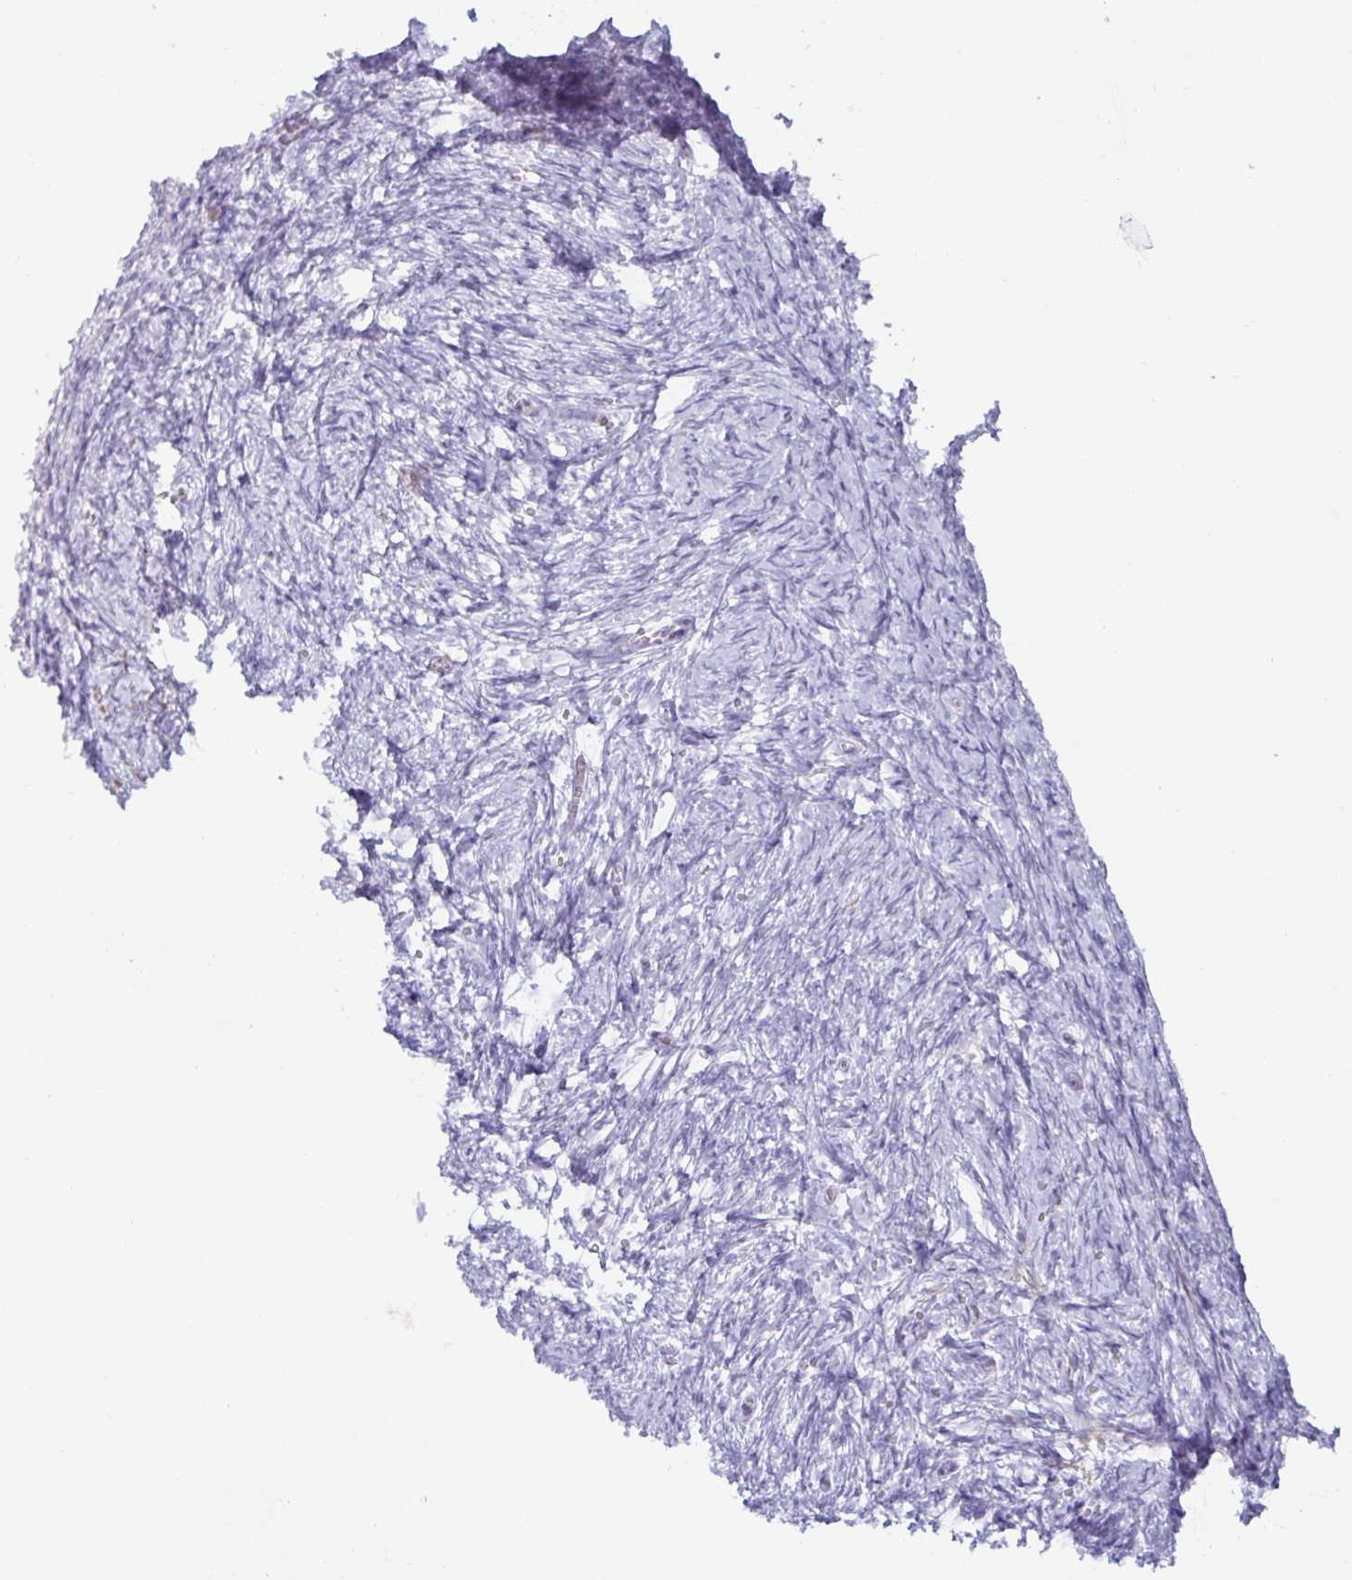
{"staining": {"intensity": "negative", "quantity": "none", "location": "none"}, "tissue": "ovary", "cell_type": "Follicle cells", "image_type": "normal", "snomed": [{"axis": "morphology", "description": "Normal tissue, NOS"}, {"axis": "topography", "description": "Ovary"}], "caption": "DAB immunohistochemical staining of benign ovary demonstrates no significant staining in follicle cells. (Brightfield microscopy of DAB (3,3'-diaminobenzidine) IHC at high magnification).", "gene": "SPAG4", "patient": {"sex": "female", "age": 41}}